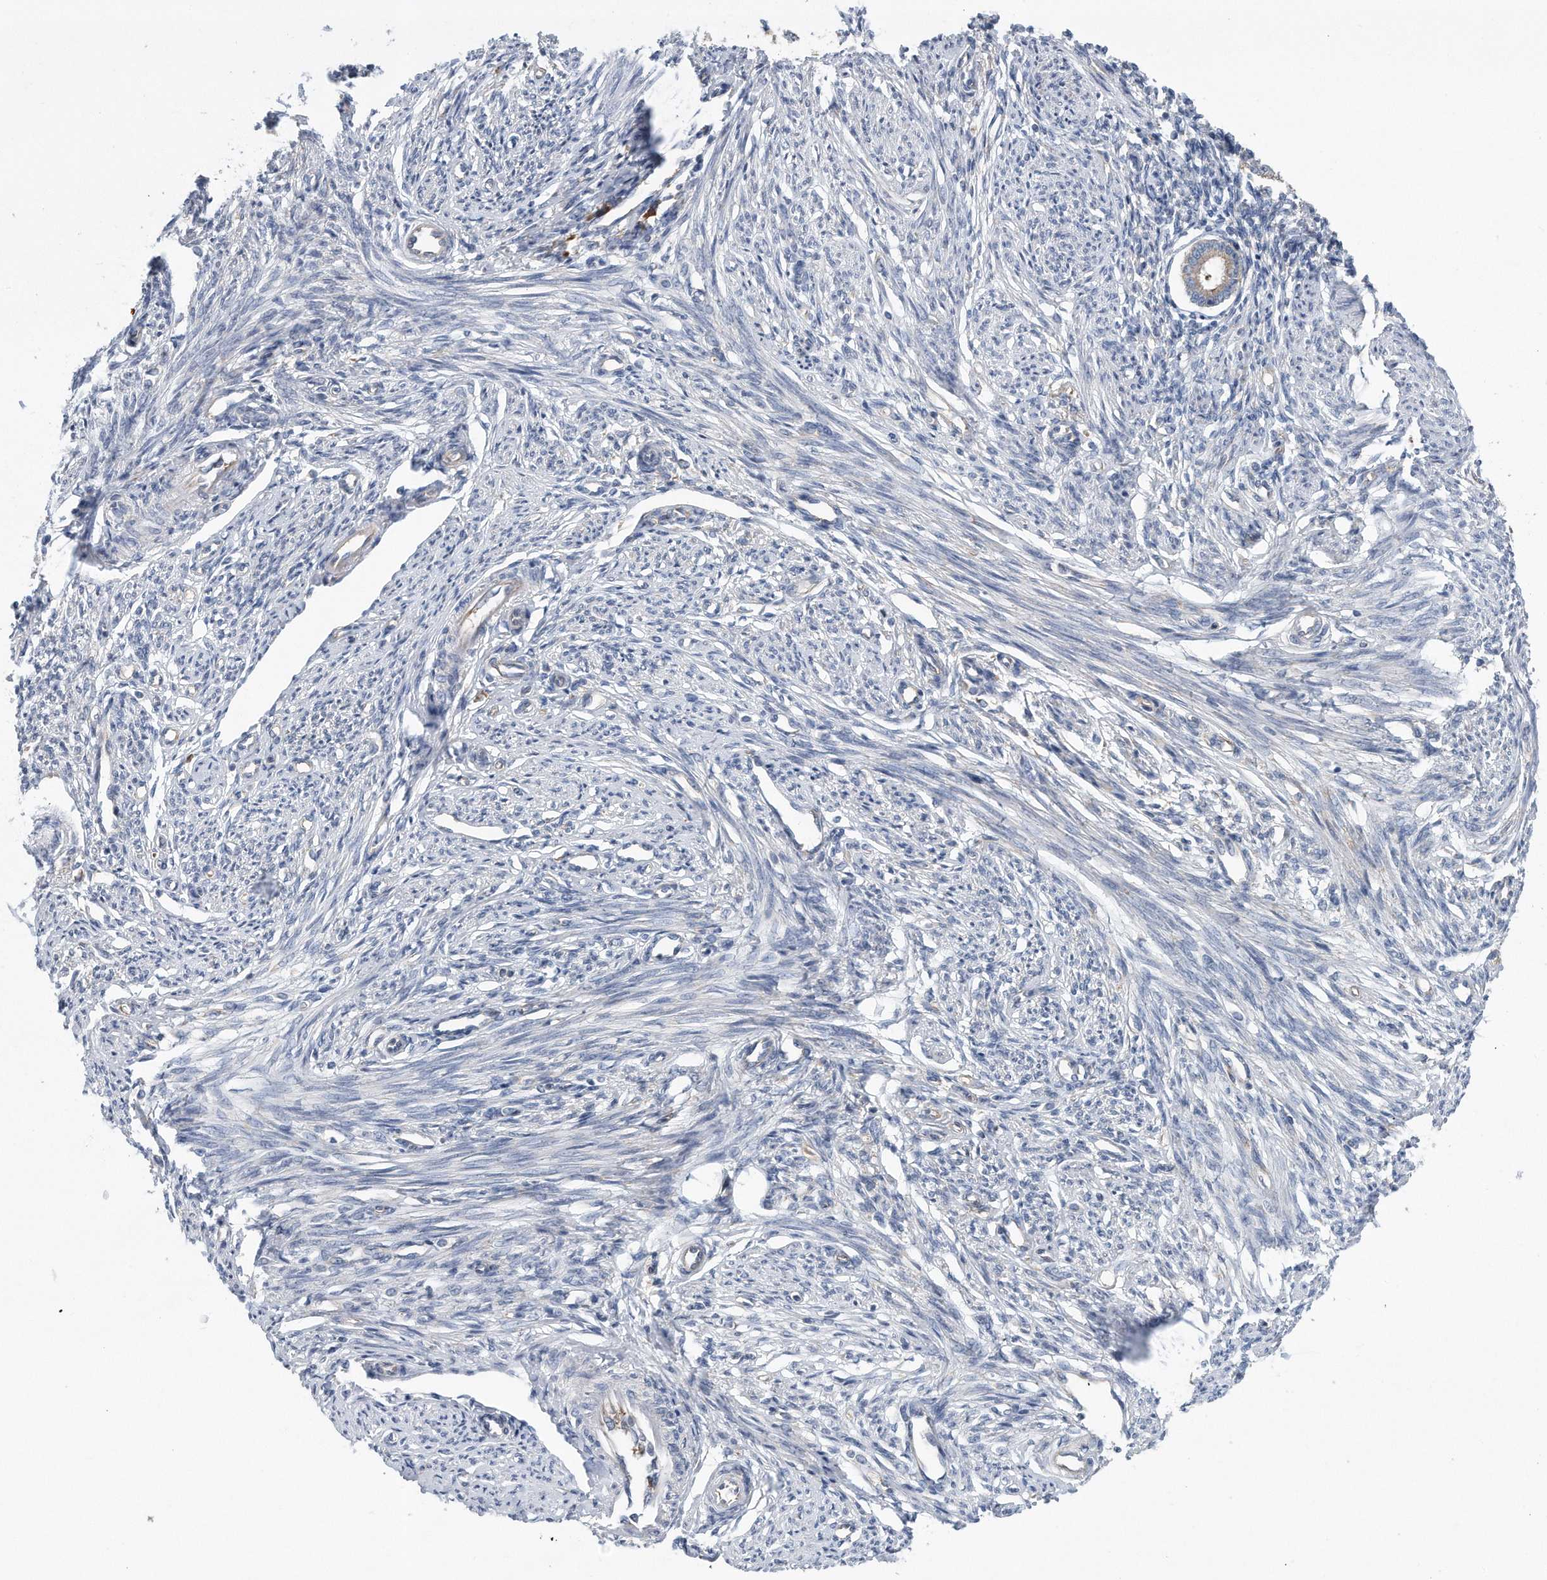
{"staining": {"intensity": "weak", "quantity": "25%-75%", "location": "cytoplasmic/membranous"}, "tissue": "endometrium", "cell_type": "Cells in endometrial stroma", "image_type": "normal", "snomed": [{"axis": "morphology", "description": "Normal tissue, NOS"}, {"axis": "topography", "description": "Endometrium"}], "caption": "Immunohistochemical staining of normal human endometrium displays 25%-75% levels of weak cytoplasmic/membranous protein positivity in about 25%-75% of cells in endometrial stroma. The protein is stained brown, and the nuclei are stained in blue (DAB (3,3'-diaminobenzidine) IHC with brightfield microscopy, high magnification).", "gene": "RPL26L1", "patient": {"sex": "female", "age": 56}}